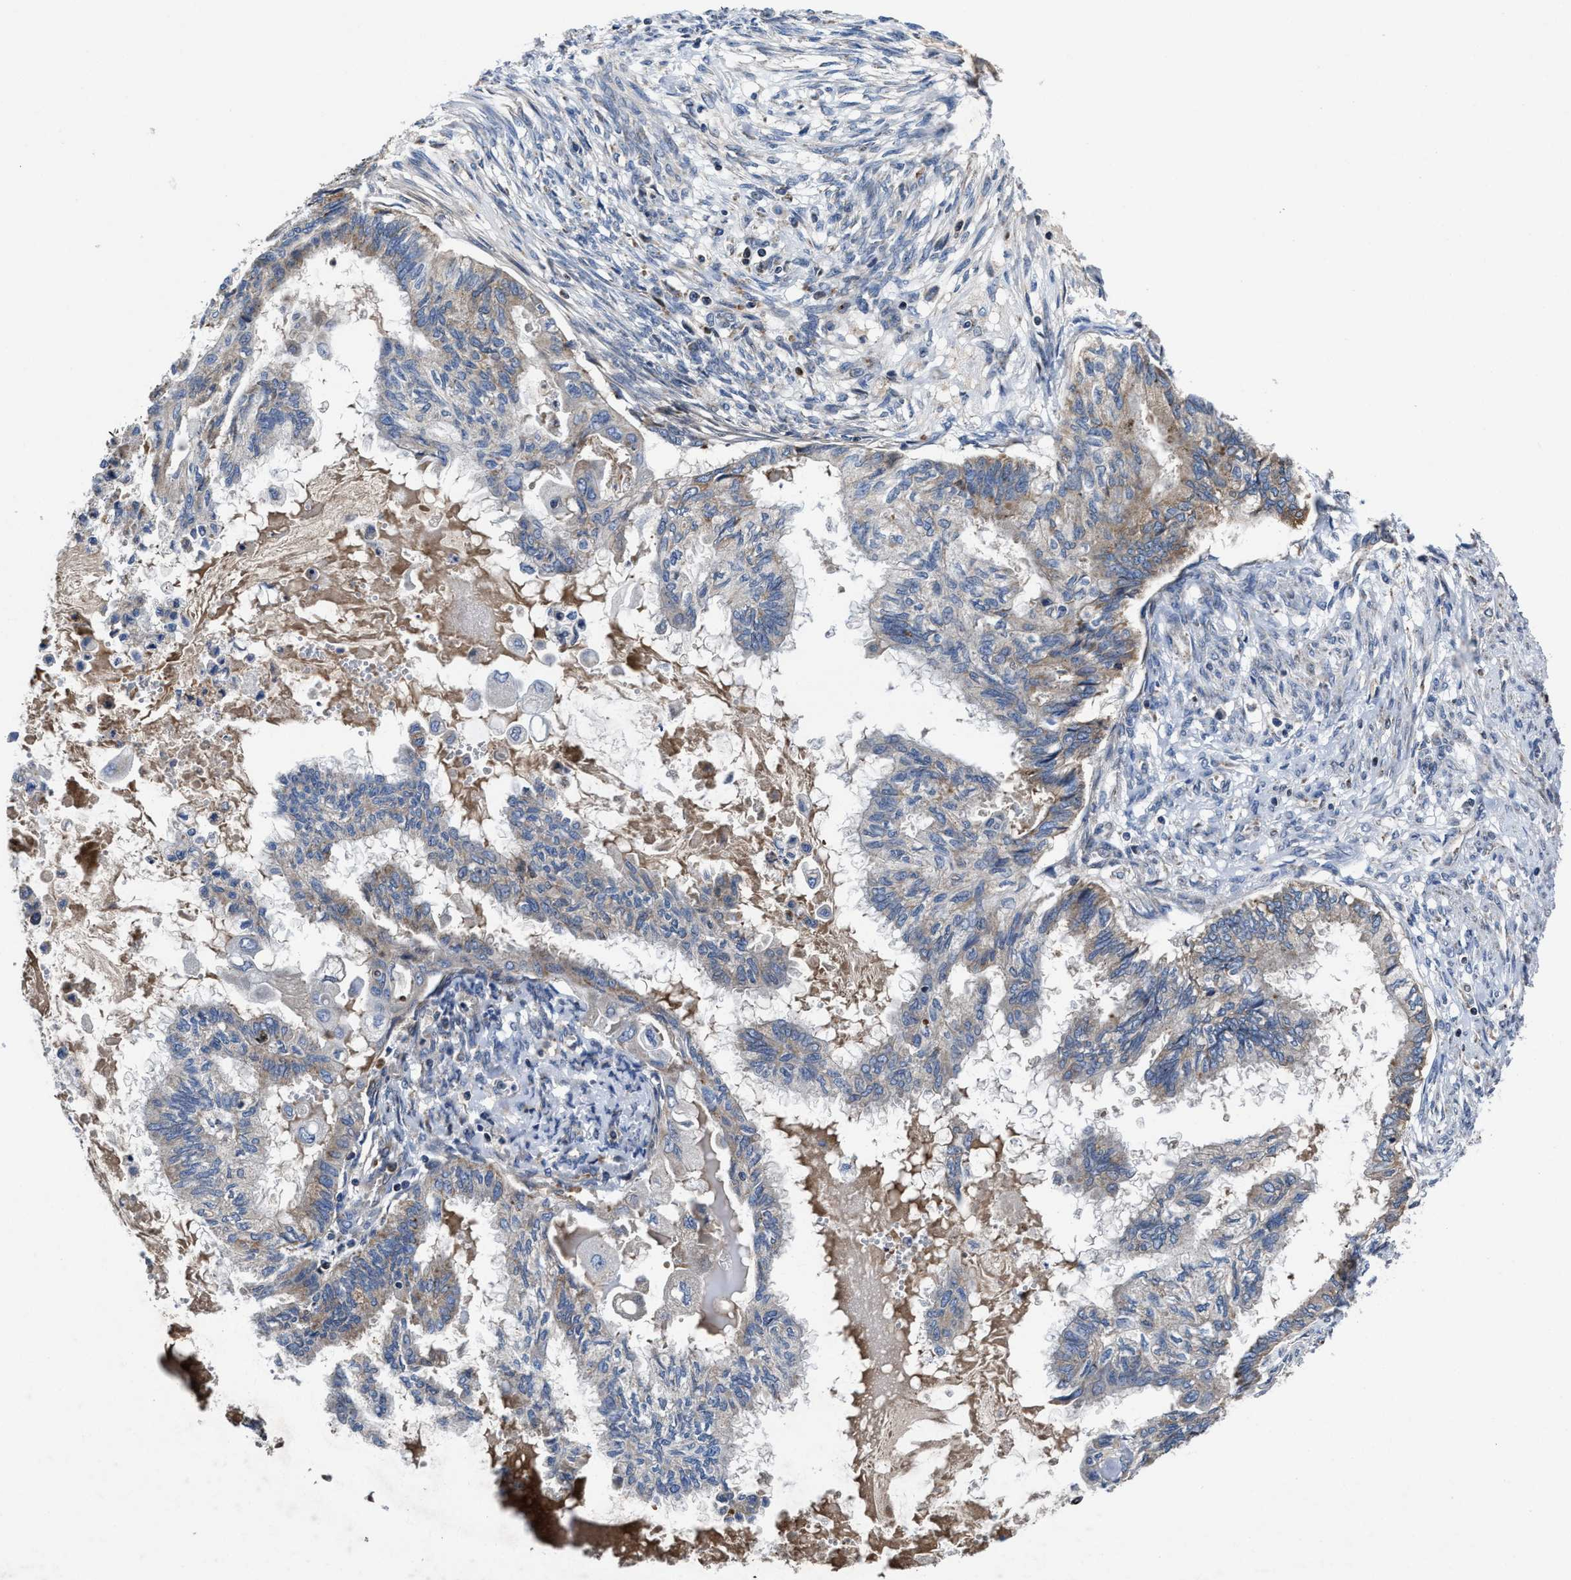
{"staining": {"intensity": "moderate", "quantity": "25%-75%", "location": "cytoplasmic/membranous"}, "tissue": "cervical cancer", "cell_type": "Tumor cells", "image_type": "cancer", "snomed": [{"axis": "morphology", "description": "Normal tissue, NOS"}, {"axis": "morphology", "description": "Adenocarcinoma, NOS"}, {"axis": "topography", "description": "Cervix"}, {"axis": "topography", "description": "Endometrium"}], "caption": "An image of human cervical cancer stained for a protein displays moderate cytoplasmic/membranous brown staining in tumor cells.", "gene": "CACNA1D", "patient": {"sex": "female", "age": 86}}